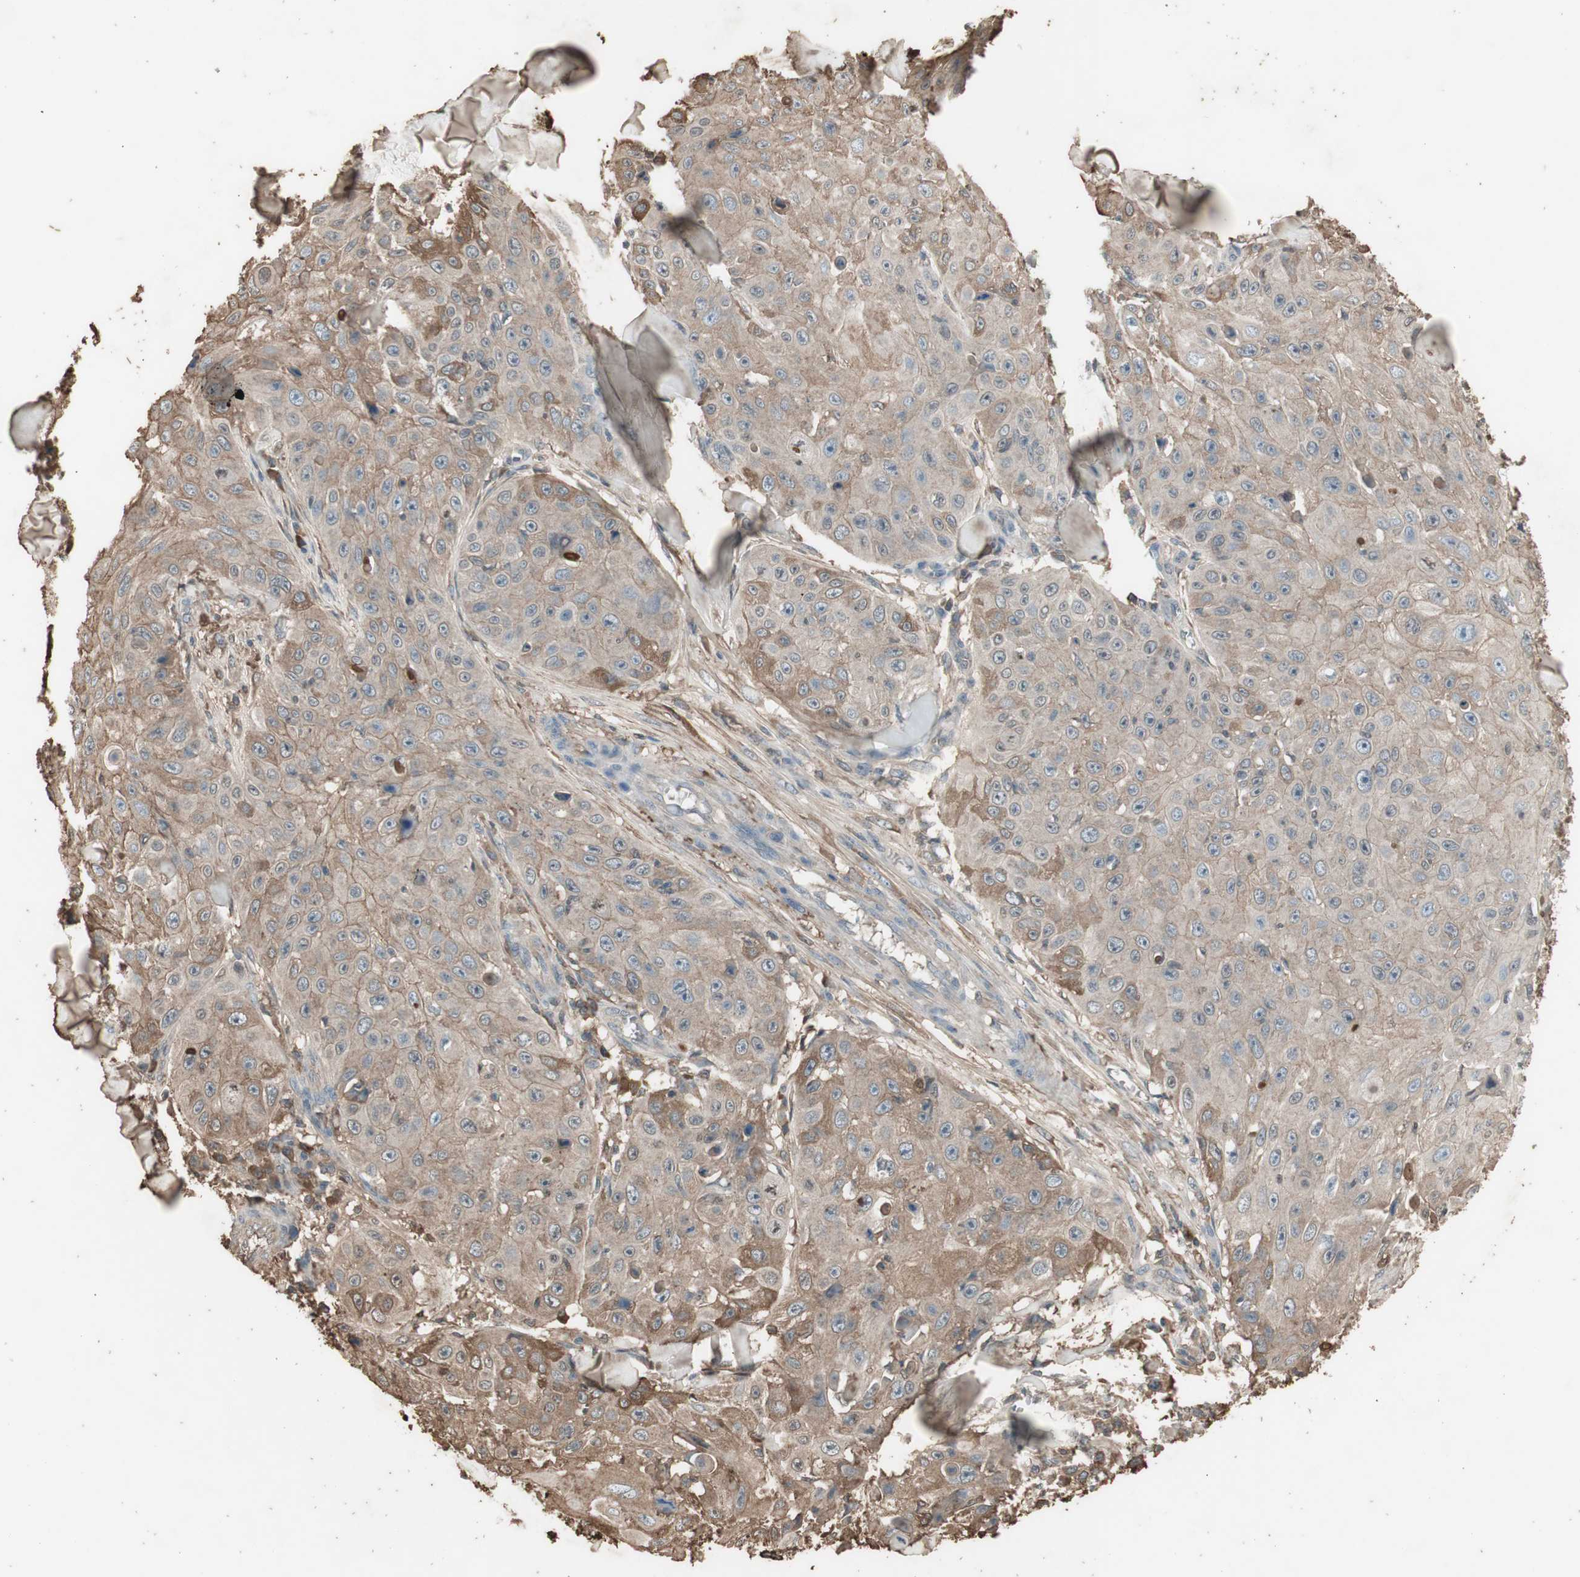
{"staining": {"intensity": "weak", "quantity": ">75%", "location": "cytoplasmic/membranous"}, "tissue": "skin cancer", "cell_type": "Tumor cells", "image_type": "cancer", "snomed": [{"axis": "morphology", "description": "Squamous cell carcinoma, NOS"}, {"axis": "topography", "description": "Skin"}], "caption": "A photomicrograph of skin cancer stained for a protein shows weak cytoplasmic/membranous brown staining in tumor cells. The staining is performed using DAB (3,3'-diaminobenzidine) brown chromogen to label protein expression. The nuclei are counter-stained blue using hematoxylin.", "gene": "MMP14", "patient": {"sex": "male", "age": 86}}